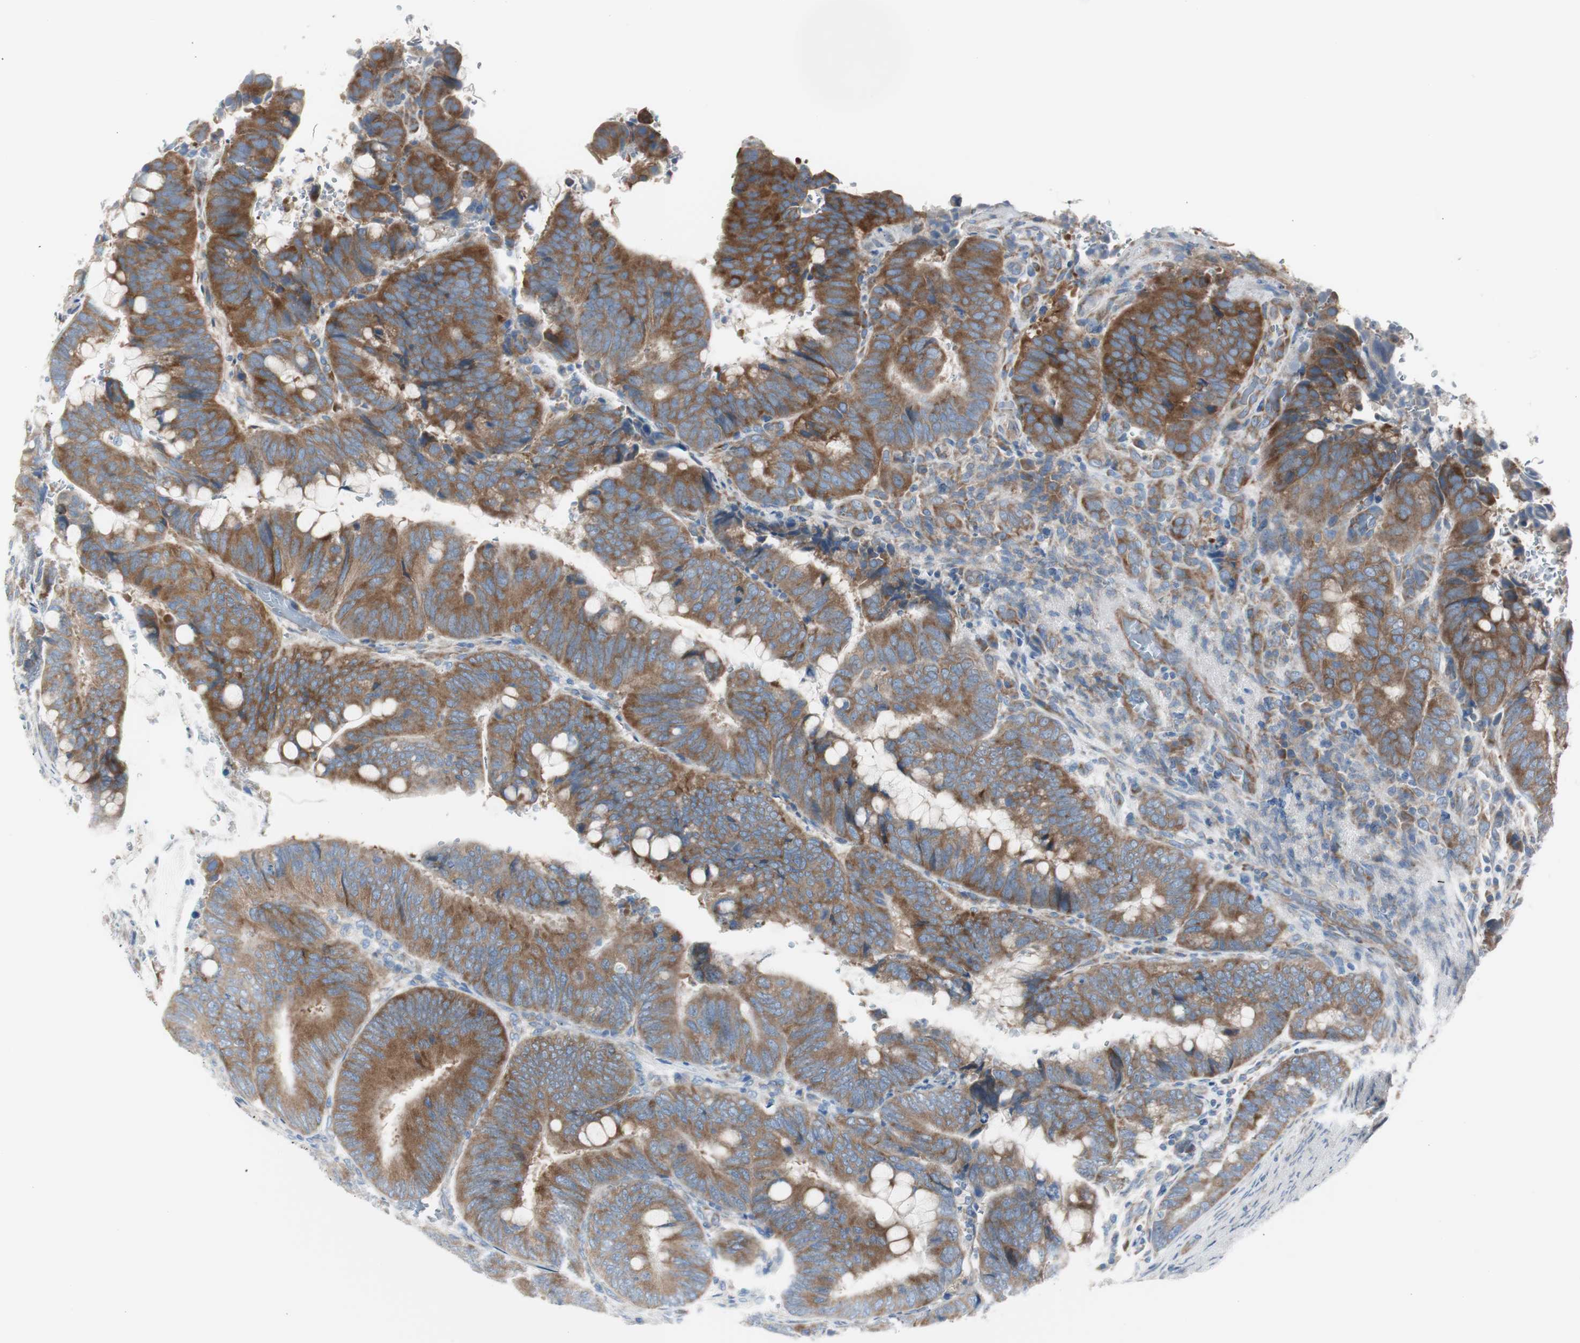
{"staining": {"intensity": "moderate", "quantity": ">75%", "location": "cytoplasmic/membranous"}, "tissue": "colorectal cancer", "cell_type": "Tumor cells", "image_type": "cancer", "snomed": [{"axis": "morphology", "description": "Normal tissue, NOS"}, {"axis": "morphology", "description": "Adenocarcinoma, NOS"}, {"axis": "topography", "description": "Rectum"}, {"axis": "topography", "description": "Peripheral nerve tissue"}], "caption": "Colorectal adenocarcinoma stained with a protein marker shows moderate staining in tumor cells.", "gene": "RPS12", "patient": {"sex": "male", "age": 92}}